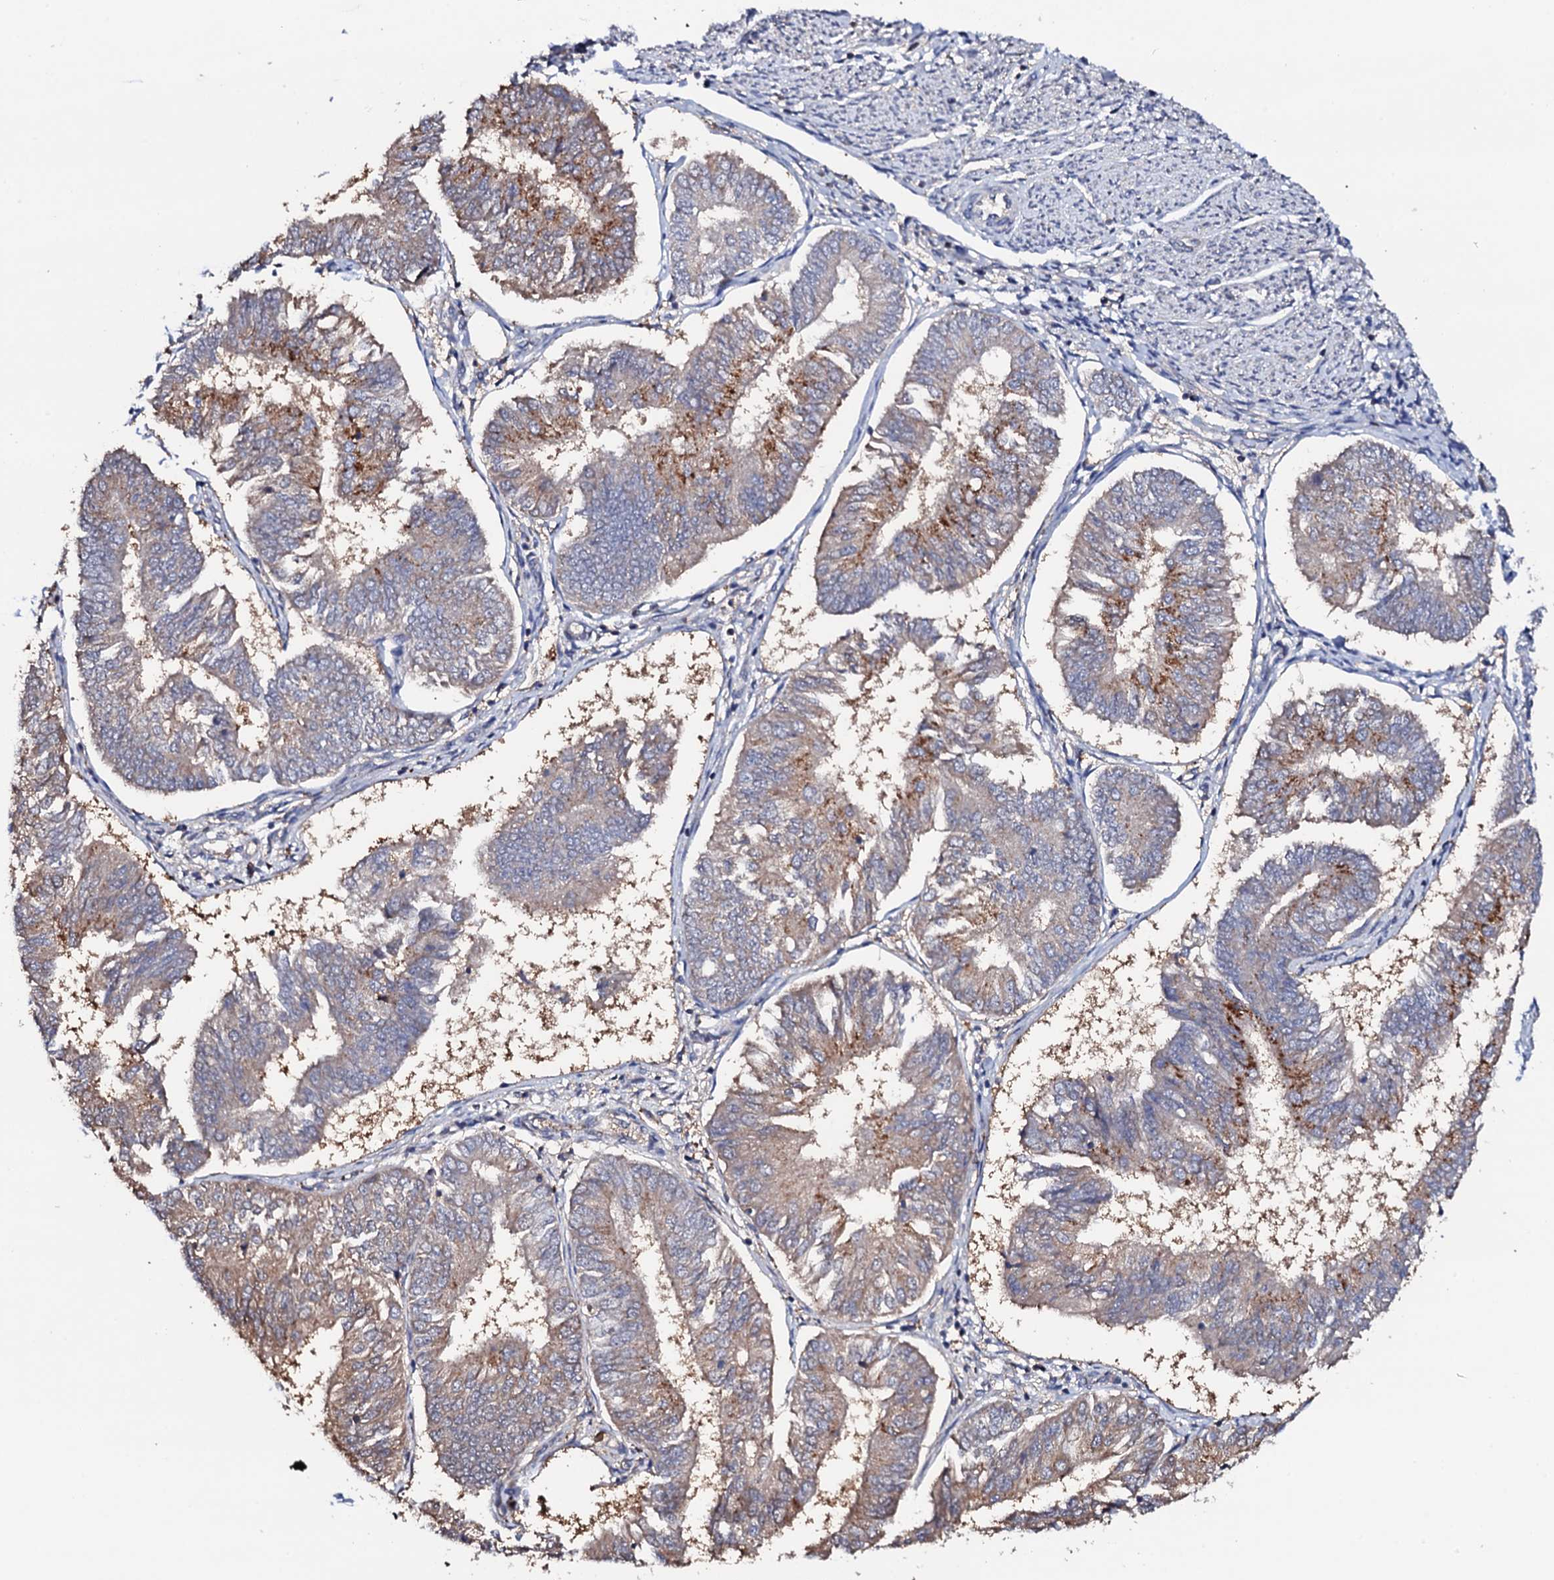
{"staining": {"intensity": "moderate", "quantity": "25%-75%", "location": "cytoplasmic/membranous"}, "tissue": "endometrial cancer", "cell_type": "Tumor cells", "image_type": "cancer", "snomed": [{"axis": "morphology", "description": "Adenocarcinoma, NOS"}, {"axis": "topography", "description": "Endometrium"}], "caption": "IHC image of human endometrial cancer stained for a protein (brown), which demonstrates medium levels of moderate cytoplasmic/membranous positivity in approximately 25%-75% of tumor cells.", "gene": "TCAF2", "patient": {"sex": "female", "age": 58}}